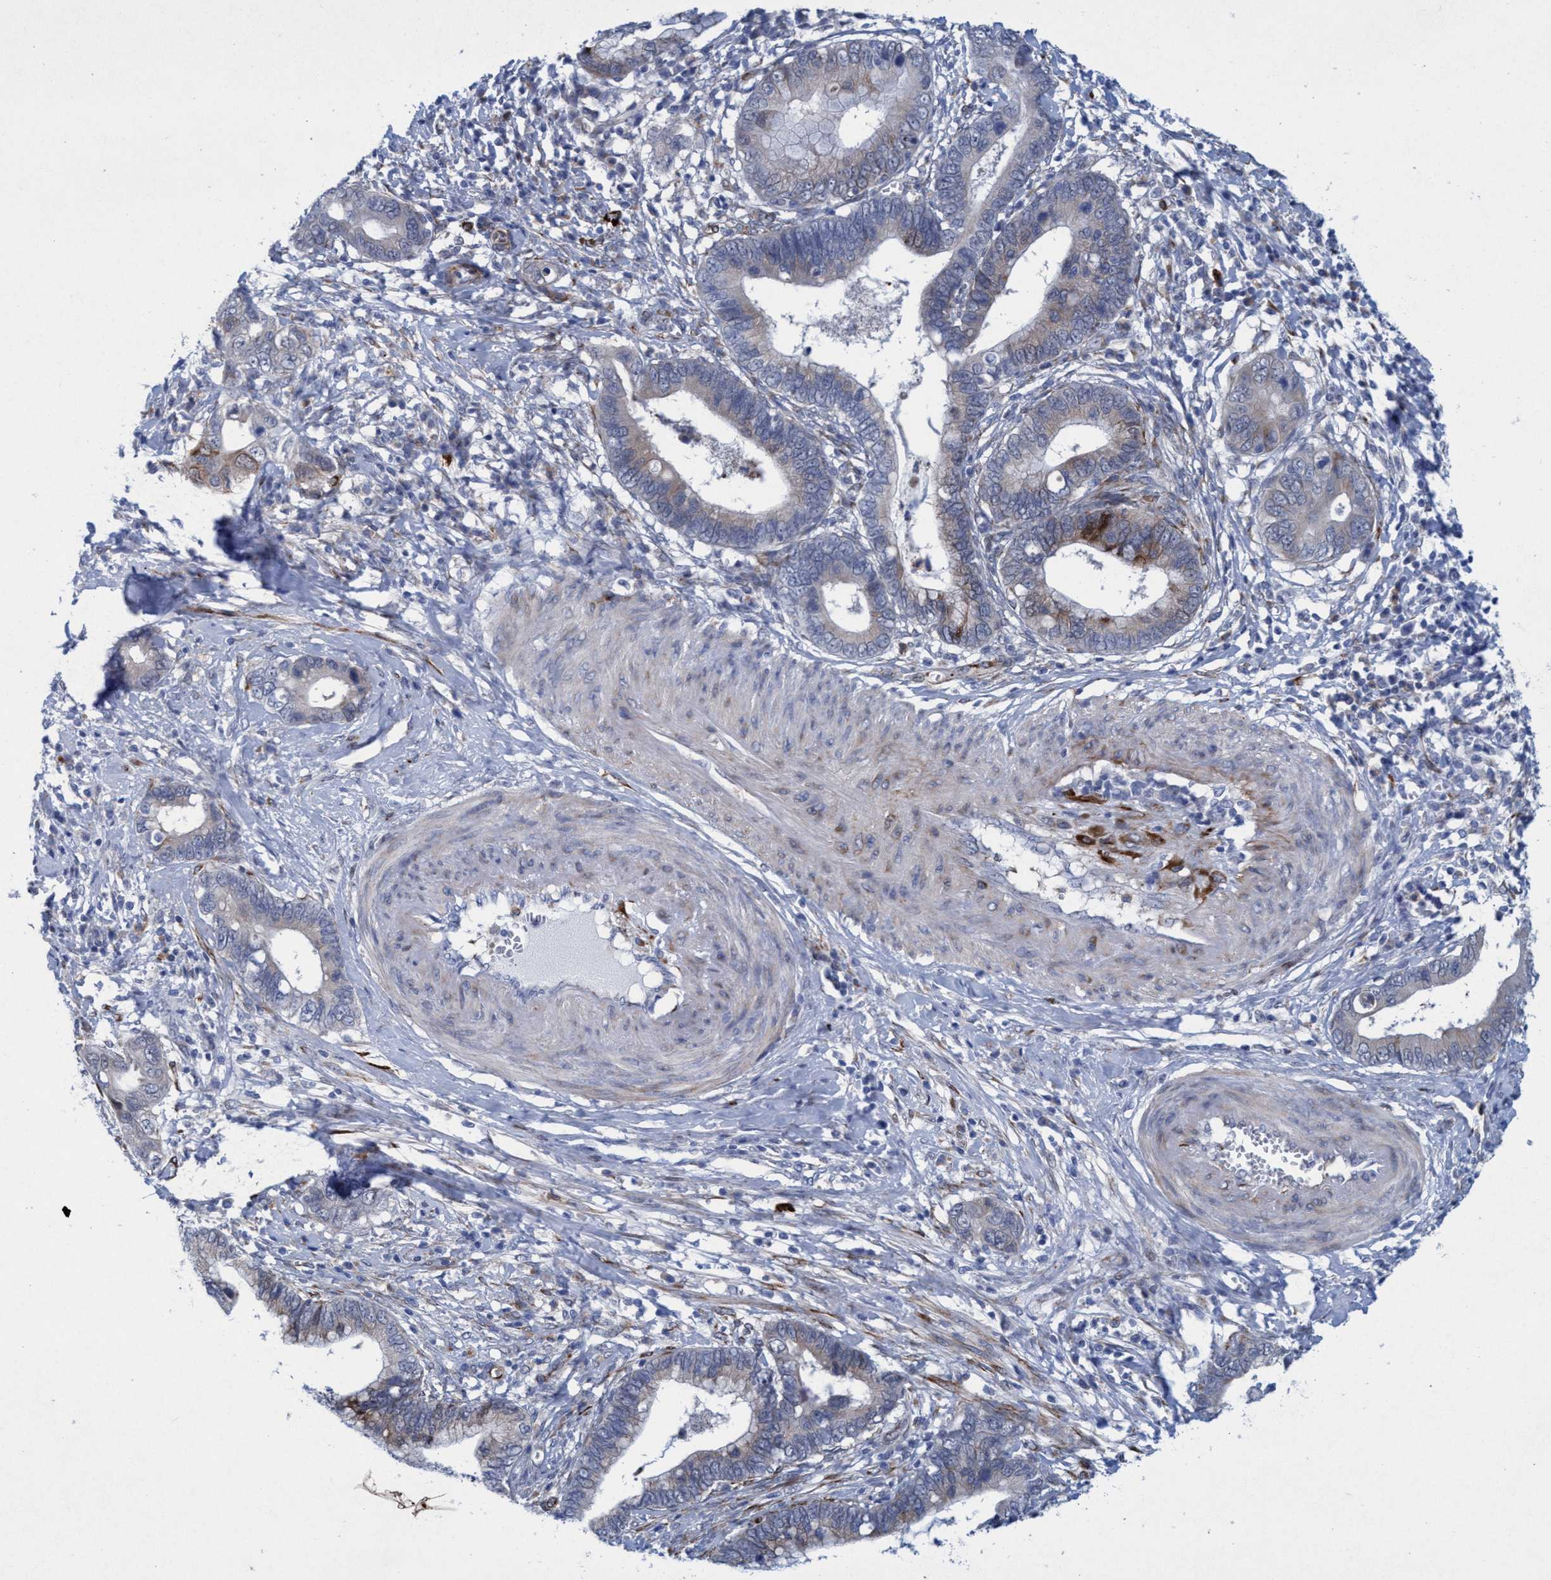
{"staining": {"intensity": "moderate", "quantity": "<25%", "location": "cytoplasmic/membranous"}, "tissue": "cervical cancer", "cell_type": "Tumor cells", "image_type": "cancer", "snomed": [{"axis": "morphology", "description": "Adenocarcinoma, NOS"}, {"axis": "topography", "description": "Cervix"}], "caption": "DAB immunohistochemical staining of human cervical adenocarcinoma shows moderate cytoplasmic/membranous protein staining in approximately <25% of tumor cells.", "gene": "SLC43A2", "patient": {"sex": "female", "age": 44}}